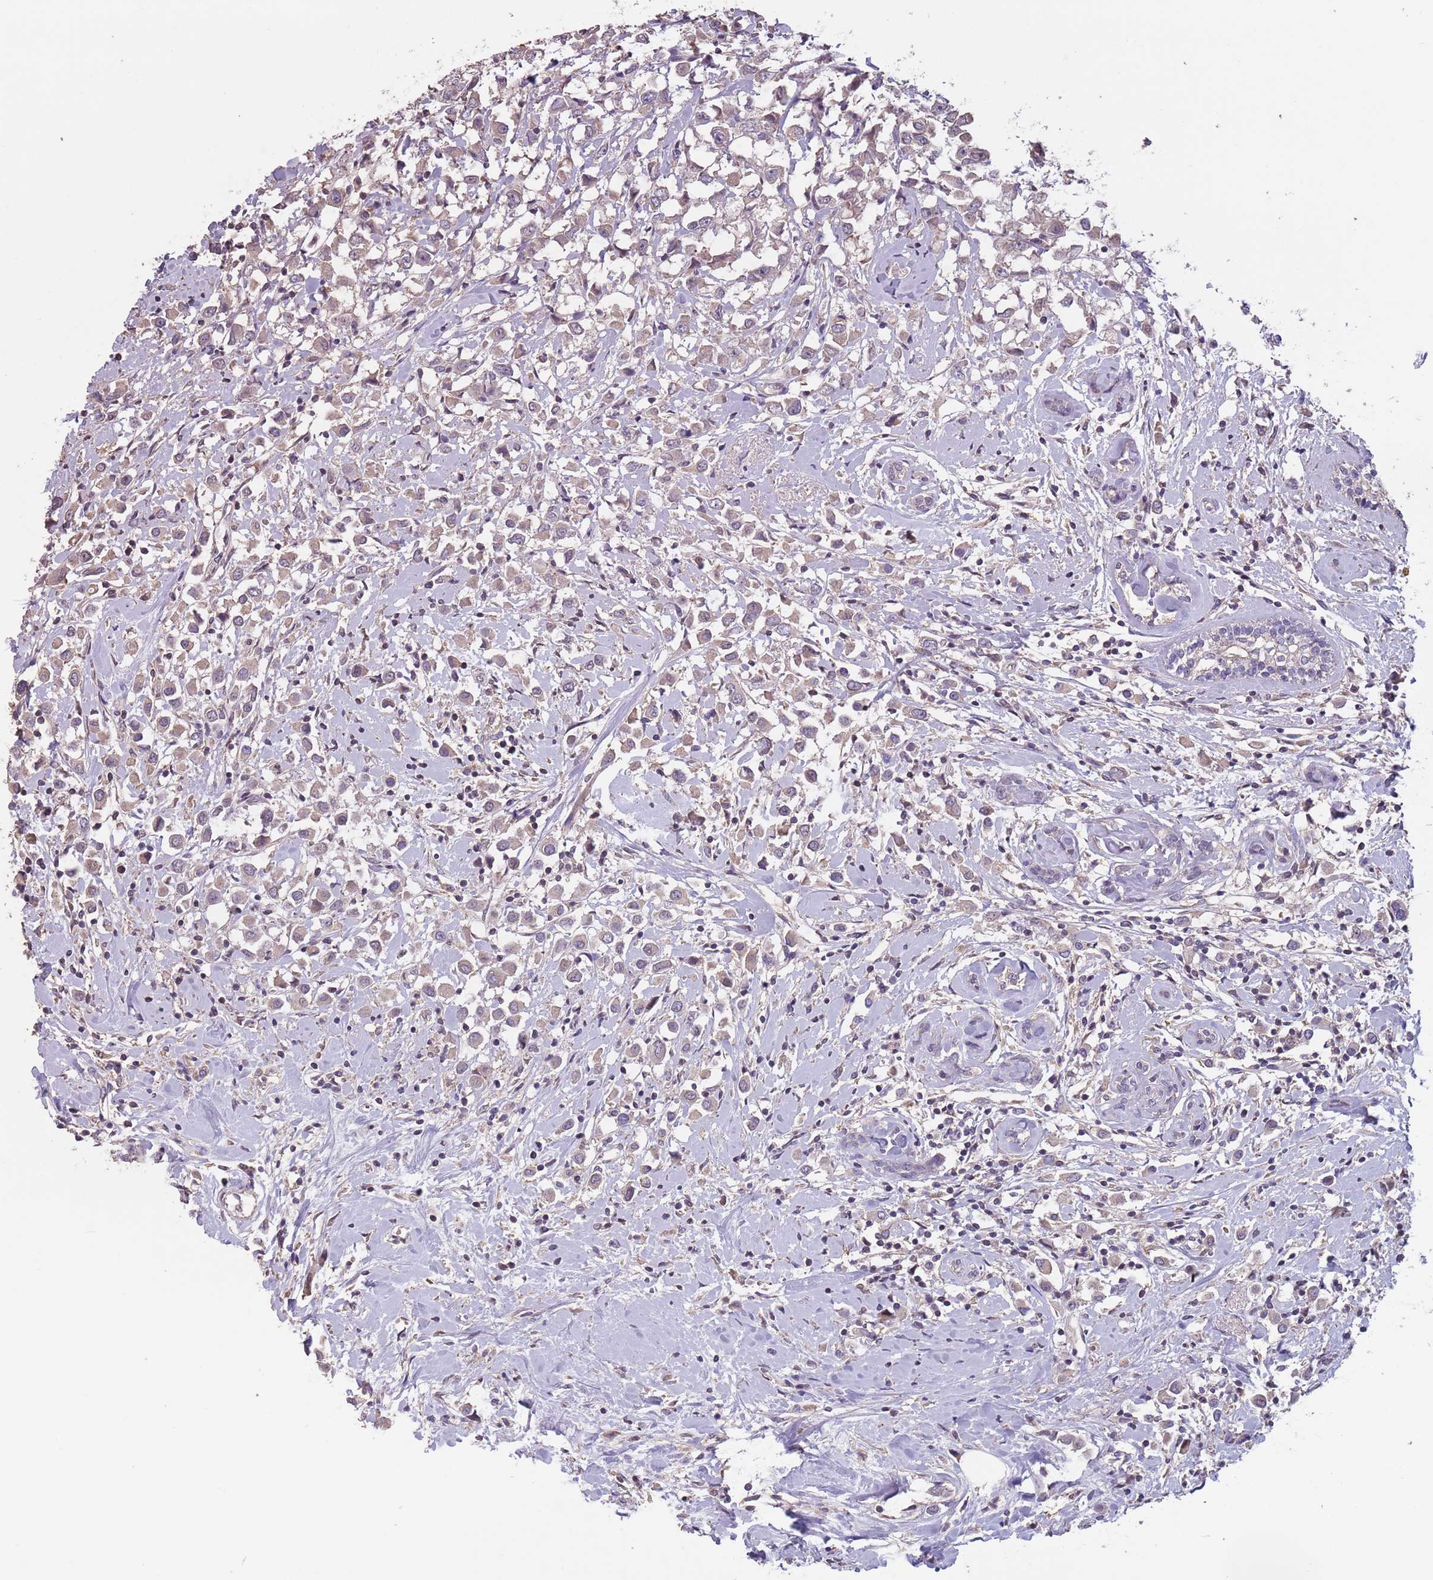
{"staining": {"intensity": "weak", "quantity": "25%-75%", "location": "cytoplasmic/membranous"}, "tissue": "breast cancer", "cell_type": "Tumor cells", "image_type": "cancer", "snomed": [{"axis": "morphology", "description": "Duct carcinoma"}, {"axis": "topography", "description": "Breast"}], "caption": "IHC image of neoplastic tissue: human breast cancer (invasive ductal carcinoma) stained using immunohistochemistry (IHC) shows low levels of weak protein expression localized specifically in the cytoplasmic/membranous of tumor cells, appearing as a cytoplasmic/membranous brown color.", "gene": "MBD3L1", "patient": {"sex": "female", "age": 87}}